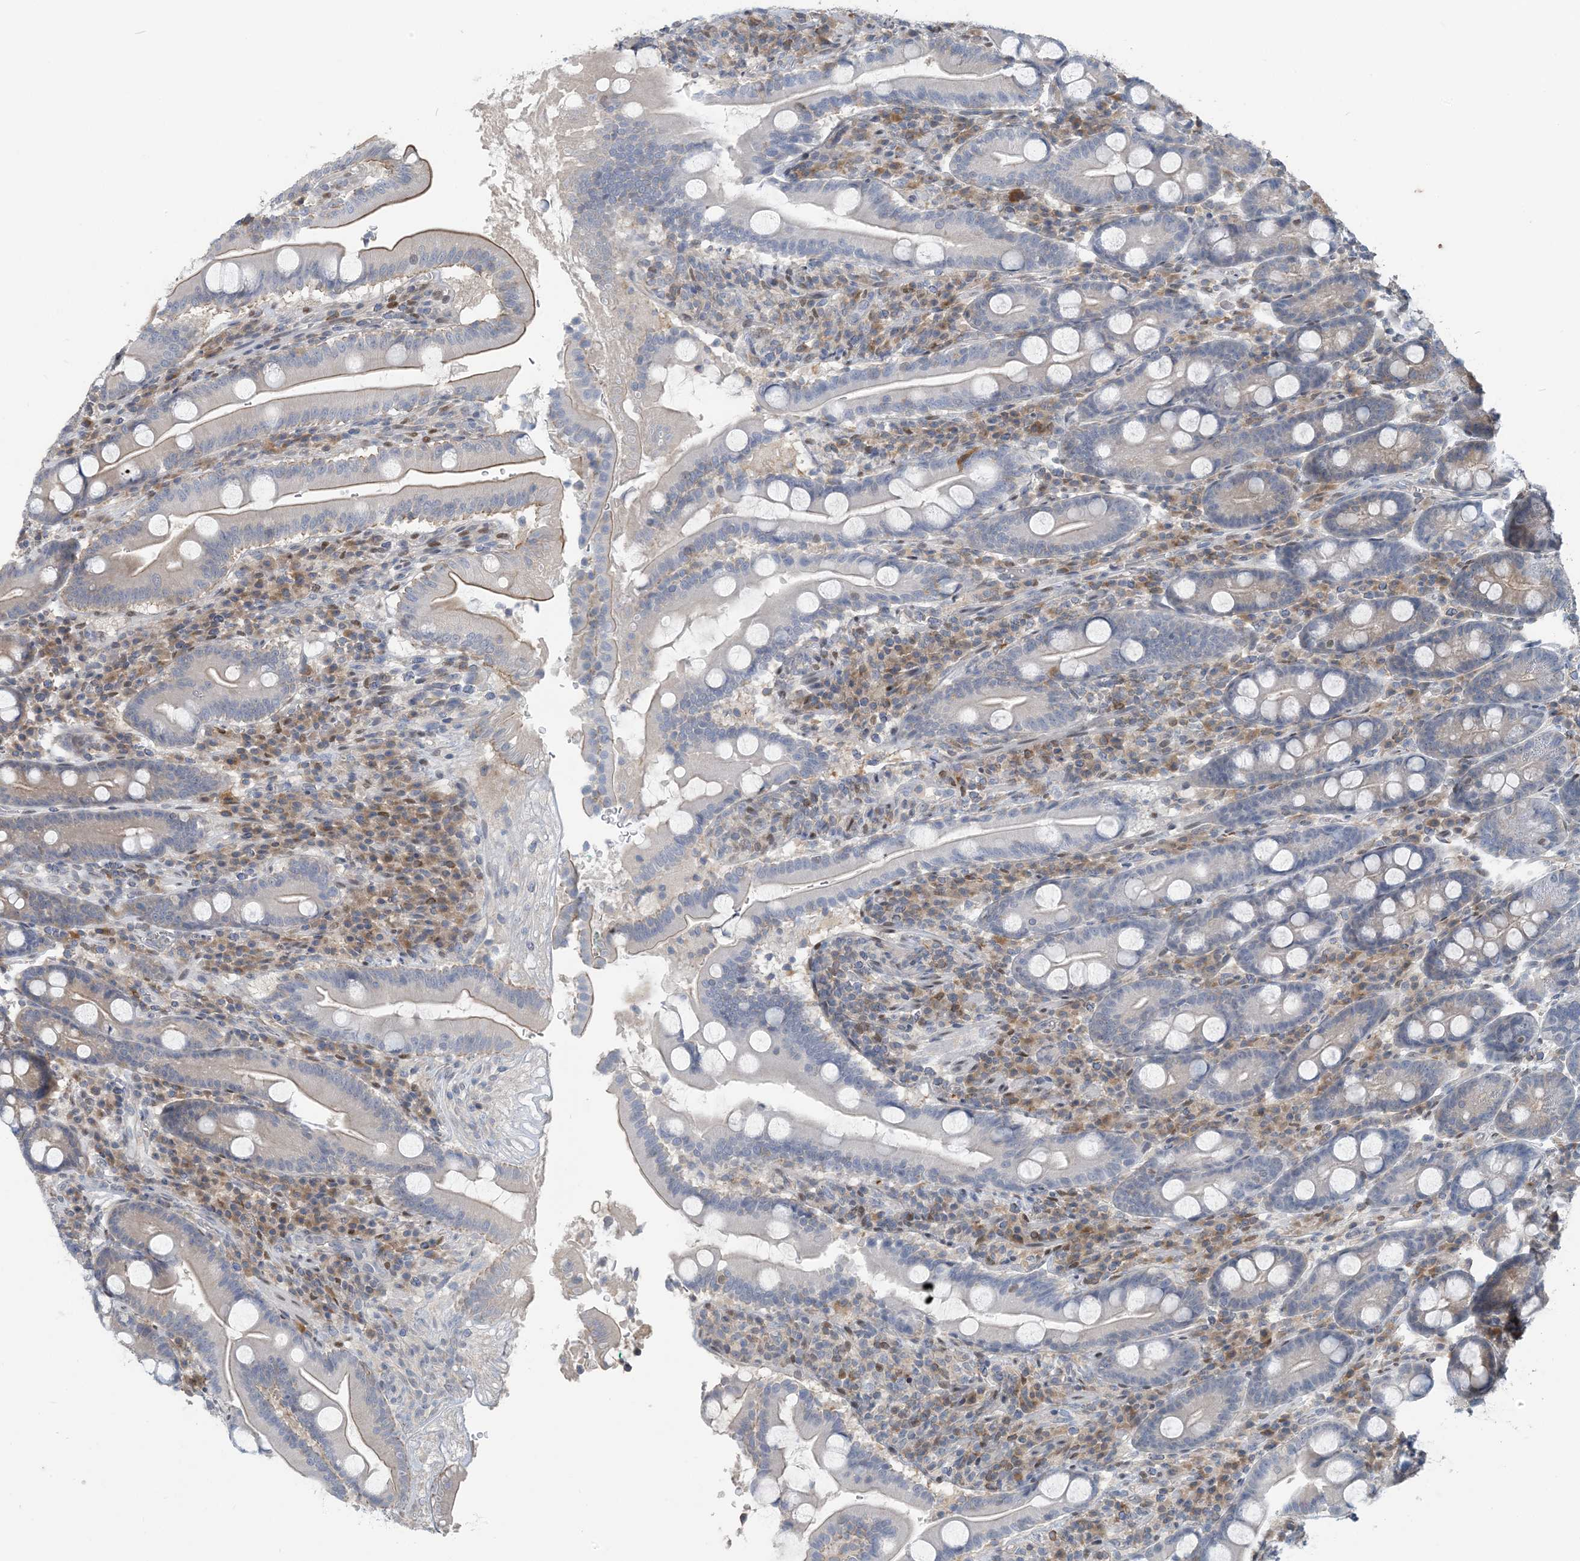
{"staining": {"intensity": "negative", "quantity": "none", "location": "none"}, "tissue": "duodenum", "cell_type": "Glandular cells", "image_type": "normal", "snomed": [{"axis": "morphology", "description": "Normal tissue, NOS"}, {"axis": "topography", "description": "Duodenum"}], "caption": "DAB immunohistochemical staining of unremarkable duodenum exhibits no significant staining in glandular cells. (DAB (3,3'-diaminobenzidine) immunohistochemistry visualized using brightfield microscopy, high magnification).", "gene": "ZC3H12A", "patient": {"sex": "male", "age": 35}}